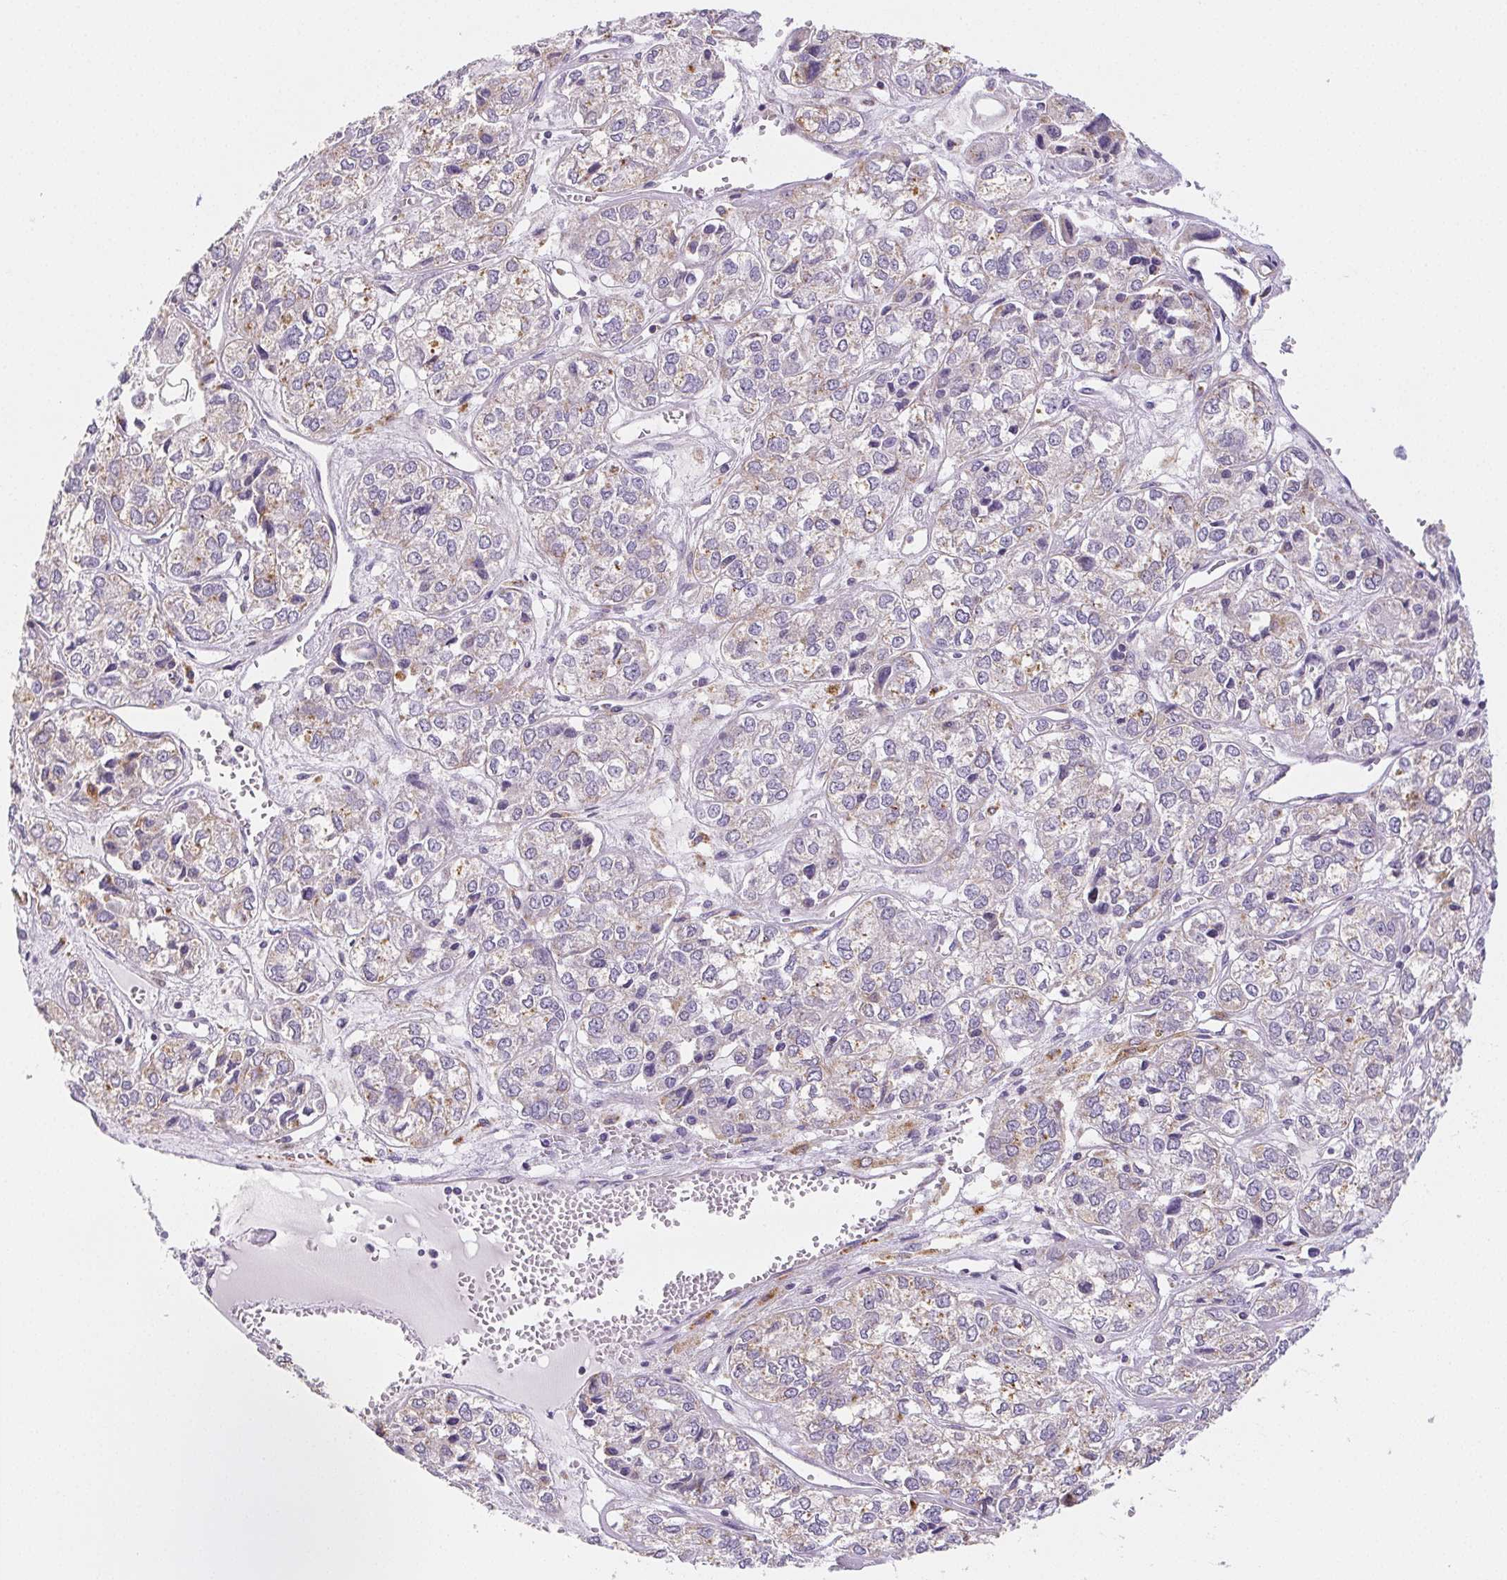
{"staining": {"intensity": "weak", "quantity": "<25%", "location": "cytoplasmic/membranous"}, "tissue": "ovarian cancer", "cell_type": "Tumor cells", "image_type": "cancer", "snomed": [{"axis": "morphology", "description": "Carcinoma, endometroid"}, {"axis": "topography", "description": "Ovary"}], "caption": "Tumor cells are negative for brown protein staining in ovarian cancer (endometroid carcinoma). (DAB immunohistochemistry (IHC) with hematoxylin counter stain).", "gene": "LIPA", "patient": {"sex": "female", "age": 64}}